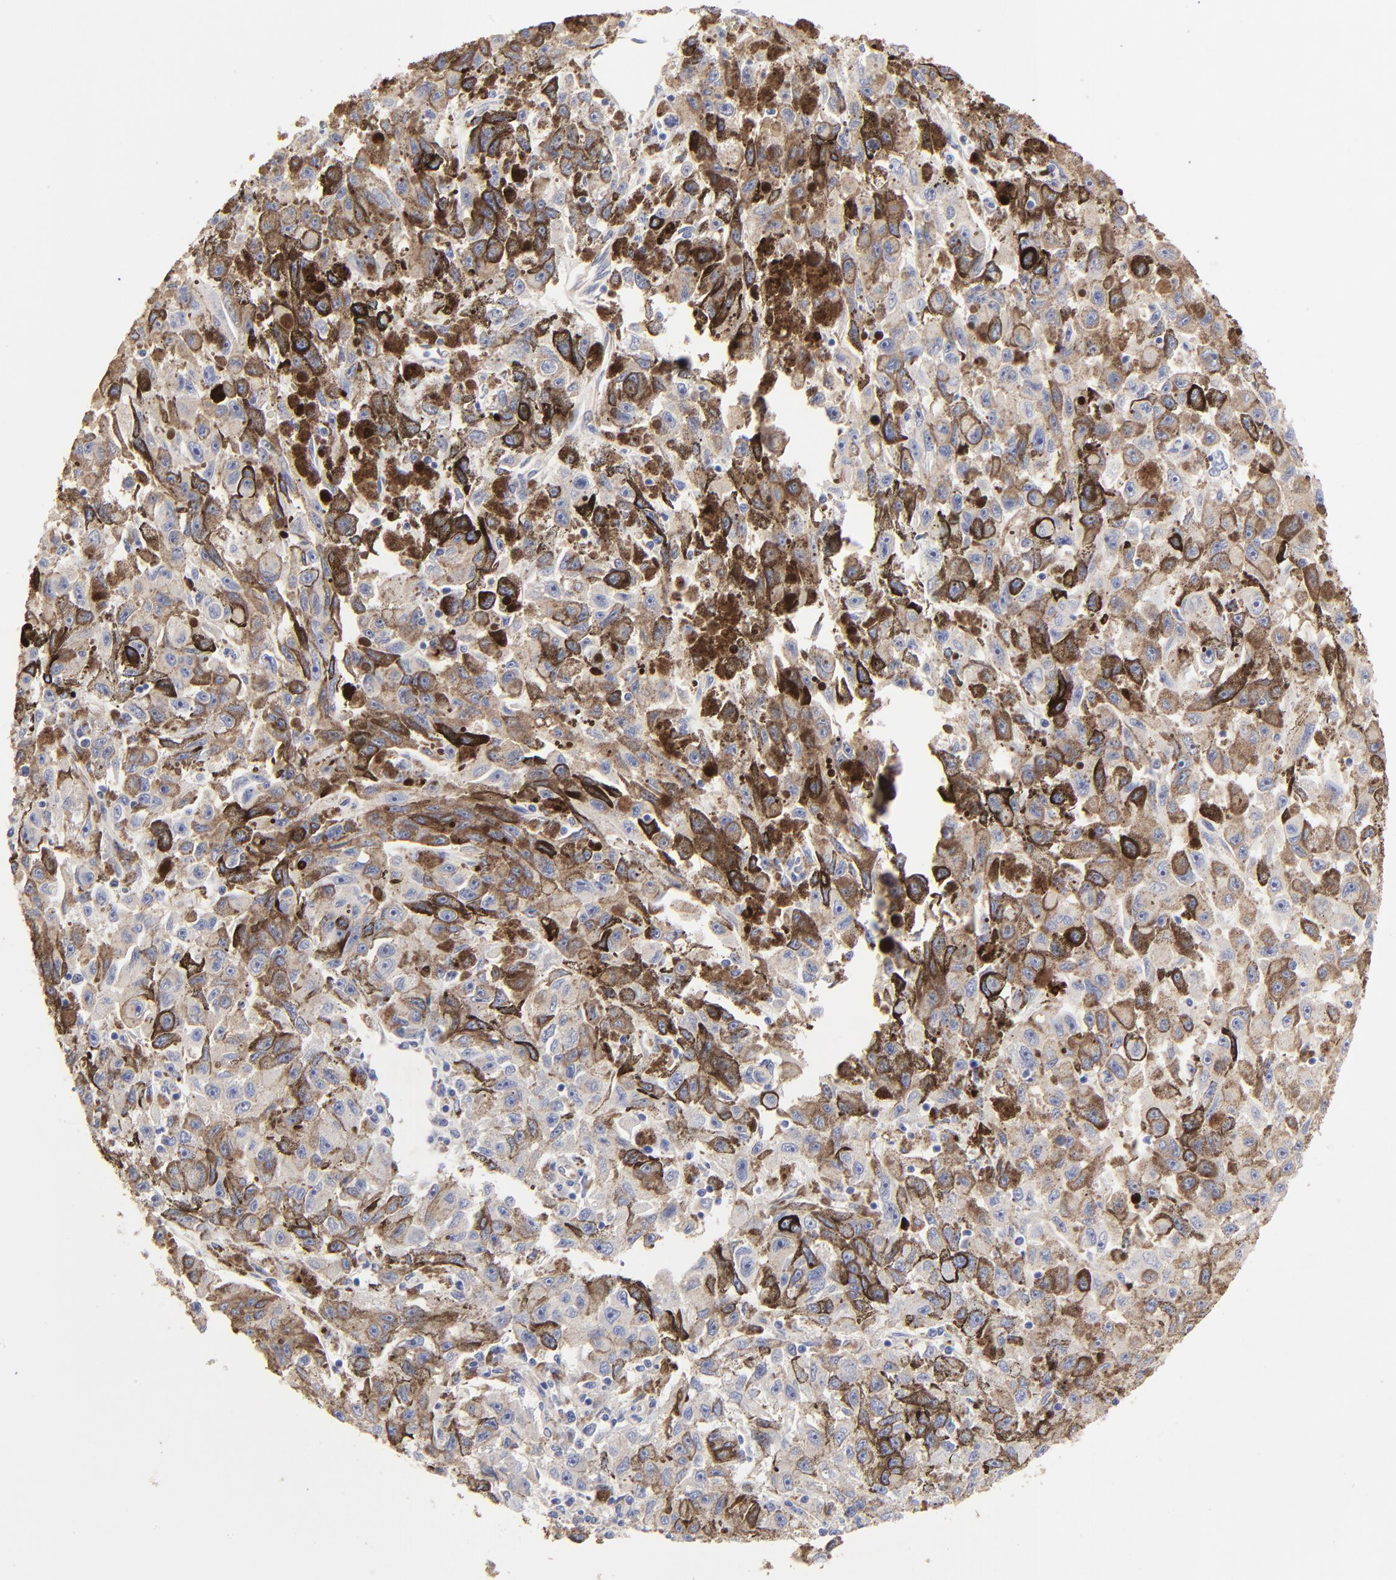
{"staining": {"intensity": "negative", "quantity": "none", "location": "none"}, "tissue": "melanoma", "cell_type": "Tumor cells", "image_type": "cancer", "snomed": [{"axis": "morphology", "description": "Malignant melanoma, NOS"}, {"axis": "topography", "description": "Skin"}], "caption": "Tumor cells are negative for brown protein staining in malignant melanoma.", "gene": "SULF2", "patient": {"sex": "female", "age": 104}}